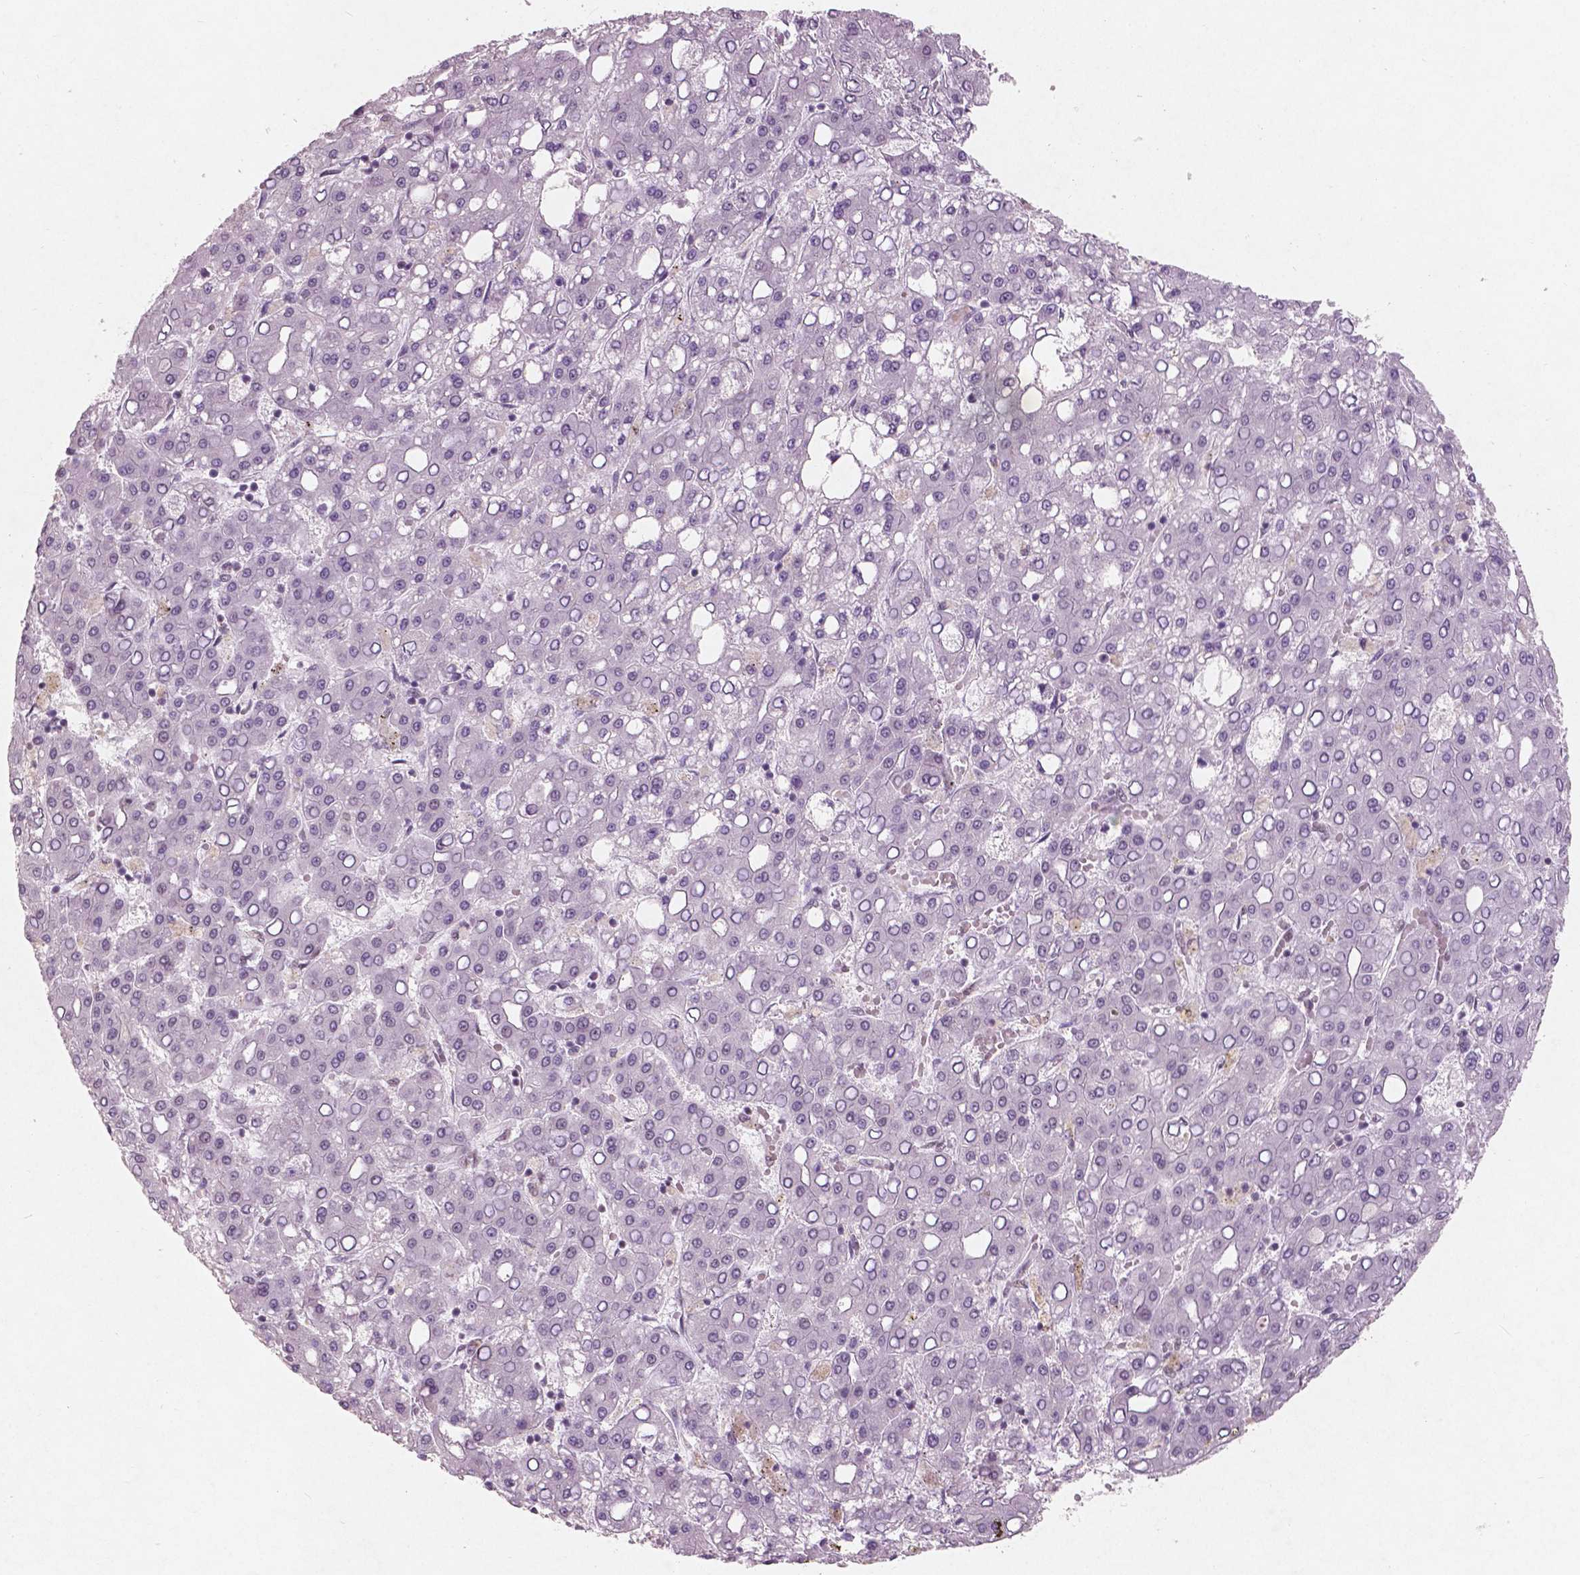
{"staining": {"intensity": "negative", "quantity": "none", "location": "none"}, "tissue": "liver cancer", "cell_type": "Tumor cells", "image_type": "cancer", "snomed": [{"axis": "morphology", "description": "Carcinoma, Hepatocellular, NOS"}, {"axis": "topography", "description": "Liver"}], "caption": "This image is of liver hepatocellular carcinoma stained with IHC to label a protein in brown with the nuclei are counter-stained blue. There is no positivity in tumor cells.", "gene": "BRD4", "patient": {"sex": "male", "age": 65}}